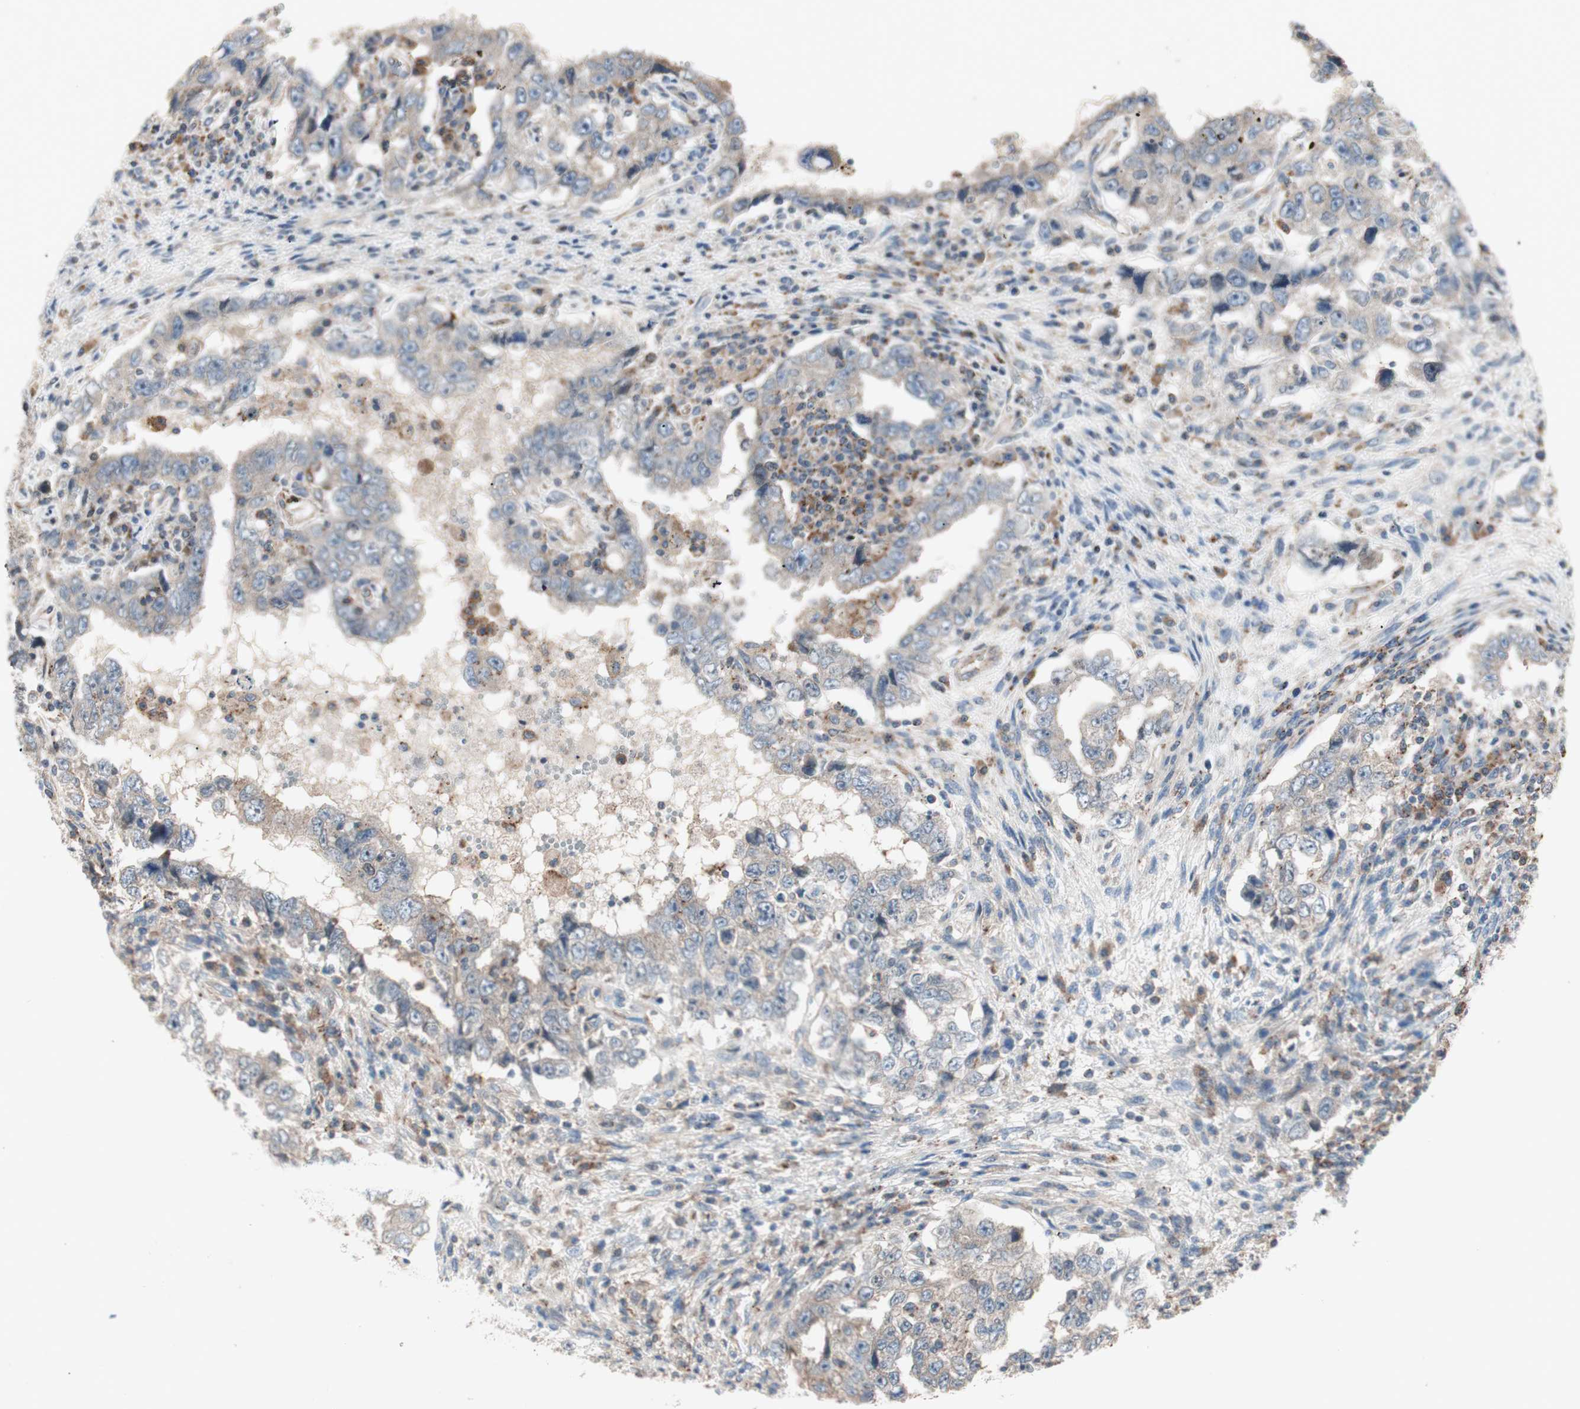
{"staining": {"intensity": "weak", "quantity": ">75%", "location": "cytoplasmic/membranous"}, "tissue": "testis cancer", "cell_type": "Tumor cells", "image_type": "cancer", "snomed": [{"axis": "morphology", "description": "Carcinoma, Embryonal, NOS"}, {"axis": "topography", "description": "Testis"}], "caption": "Protein analysis of embryonal carcinoma (testis) tissue exhibits weak cytoplasmic/membranous positivity in about >75% of tumor cells. The staining was performed using DAB to visualize the protein expression in brown, while the nuclei were stained in blue with hematoxylin (Magnification: 20x).", "gene": "CCL14", "patient": {"sex": "male", "age": 26}}